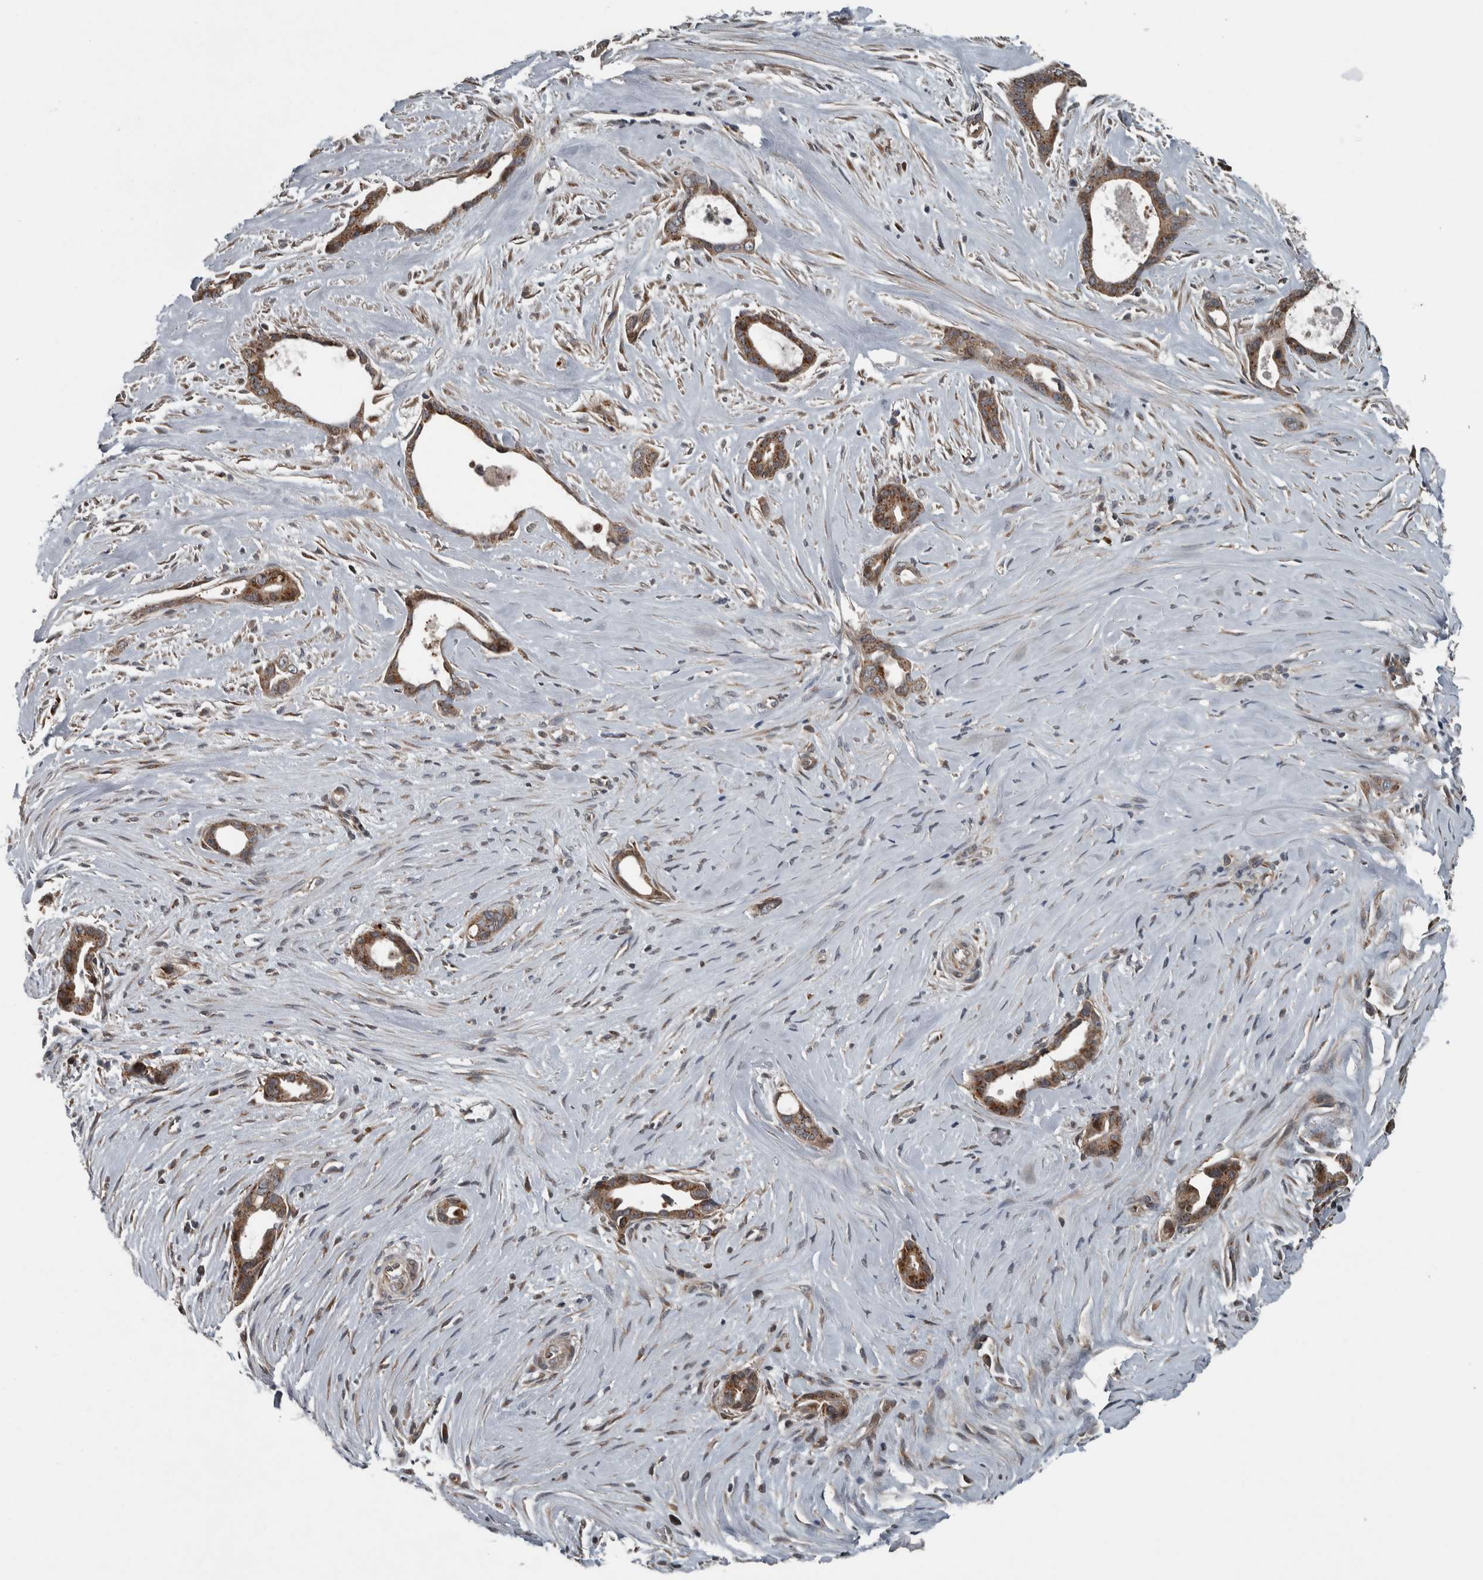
{"staining": {"intensity": "strong", "quantity": ">75%", "location": "cytoplasmic/membranous"}, "tissue": "liver cancer", "cell_type": "Tumor cells", "image_type": "cancer", "snomed": [{"axis": "morphology", "description": "Cholangiocarcinoma"}, {"axis": "topography", "description": "Liver"}], "caption": "Protein positivity by IHC exhibits strong cytoplasmic/membranous staining in approximately >75% of tumor cells in cholangiocarcinoma (liver).", "gene": "ZNF345", "patient": {"sex": "female", "age": 55}}